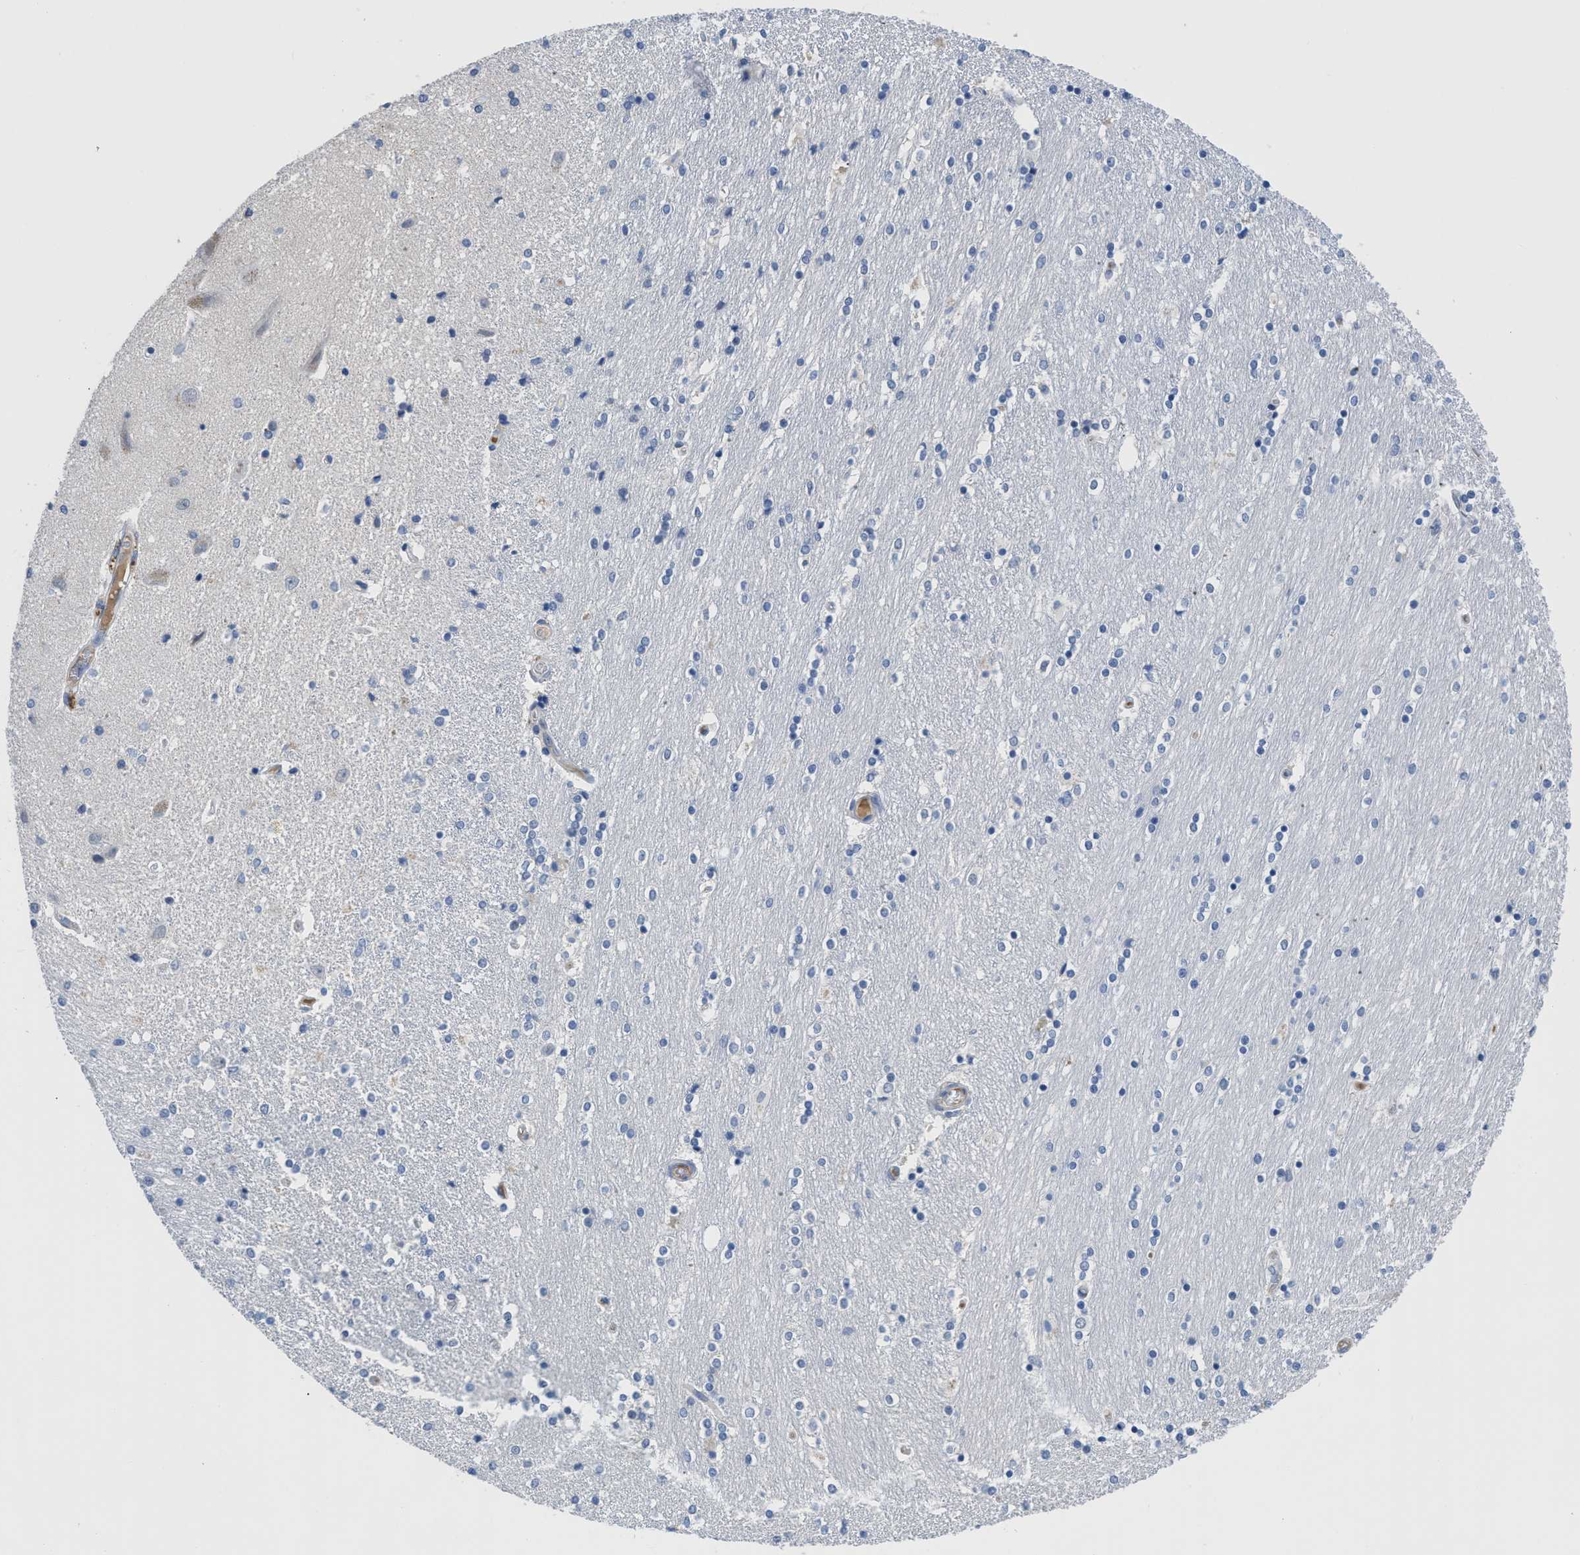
{"staining": {"intensity": "negative", "quantity": "none", "location": "none"}, "tissue": "caudate", "cell_type": "Glial cells", "image_type": "normal", "snomed": [{"axis": "morphology", "description": "Normal tissue, NOS"}, {"axis": "topography", "description": "Lateral ventricle wall"}], "caption": "High power microscopy micrograph of an immunohistochemistry image of unremarkable caudate, revealing no significant positivity in glial cells.", "gene": "OR9K2", "patient": {"sex": "female", "age": 54}}